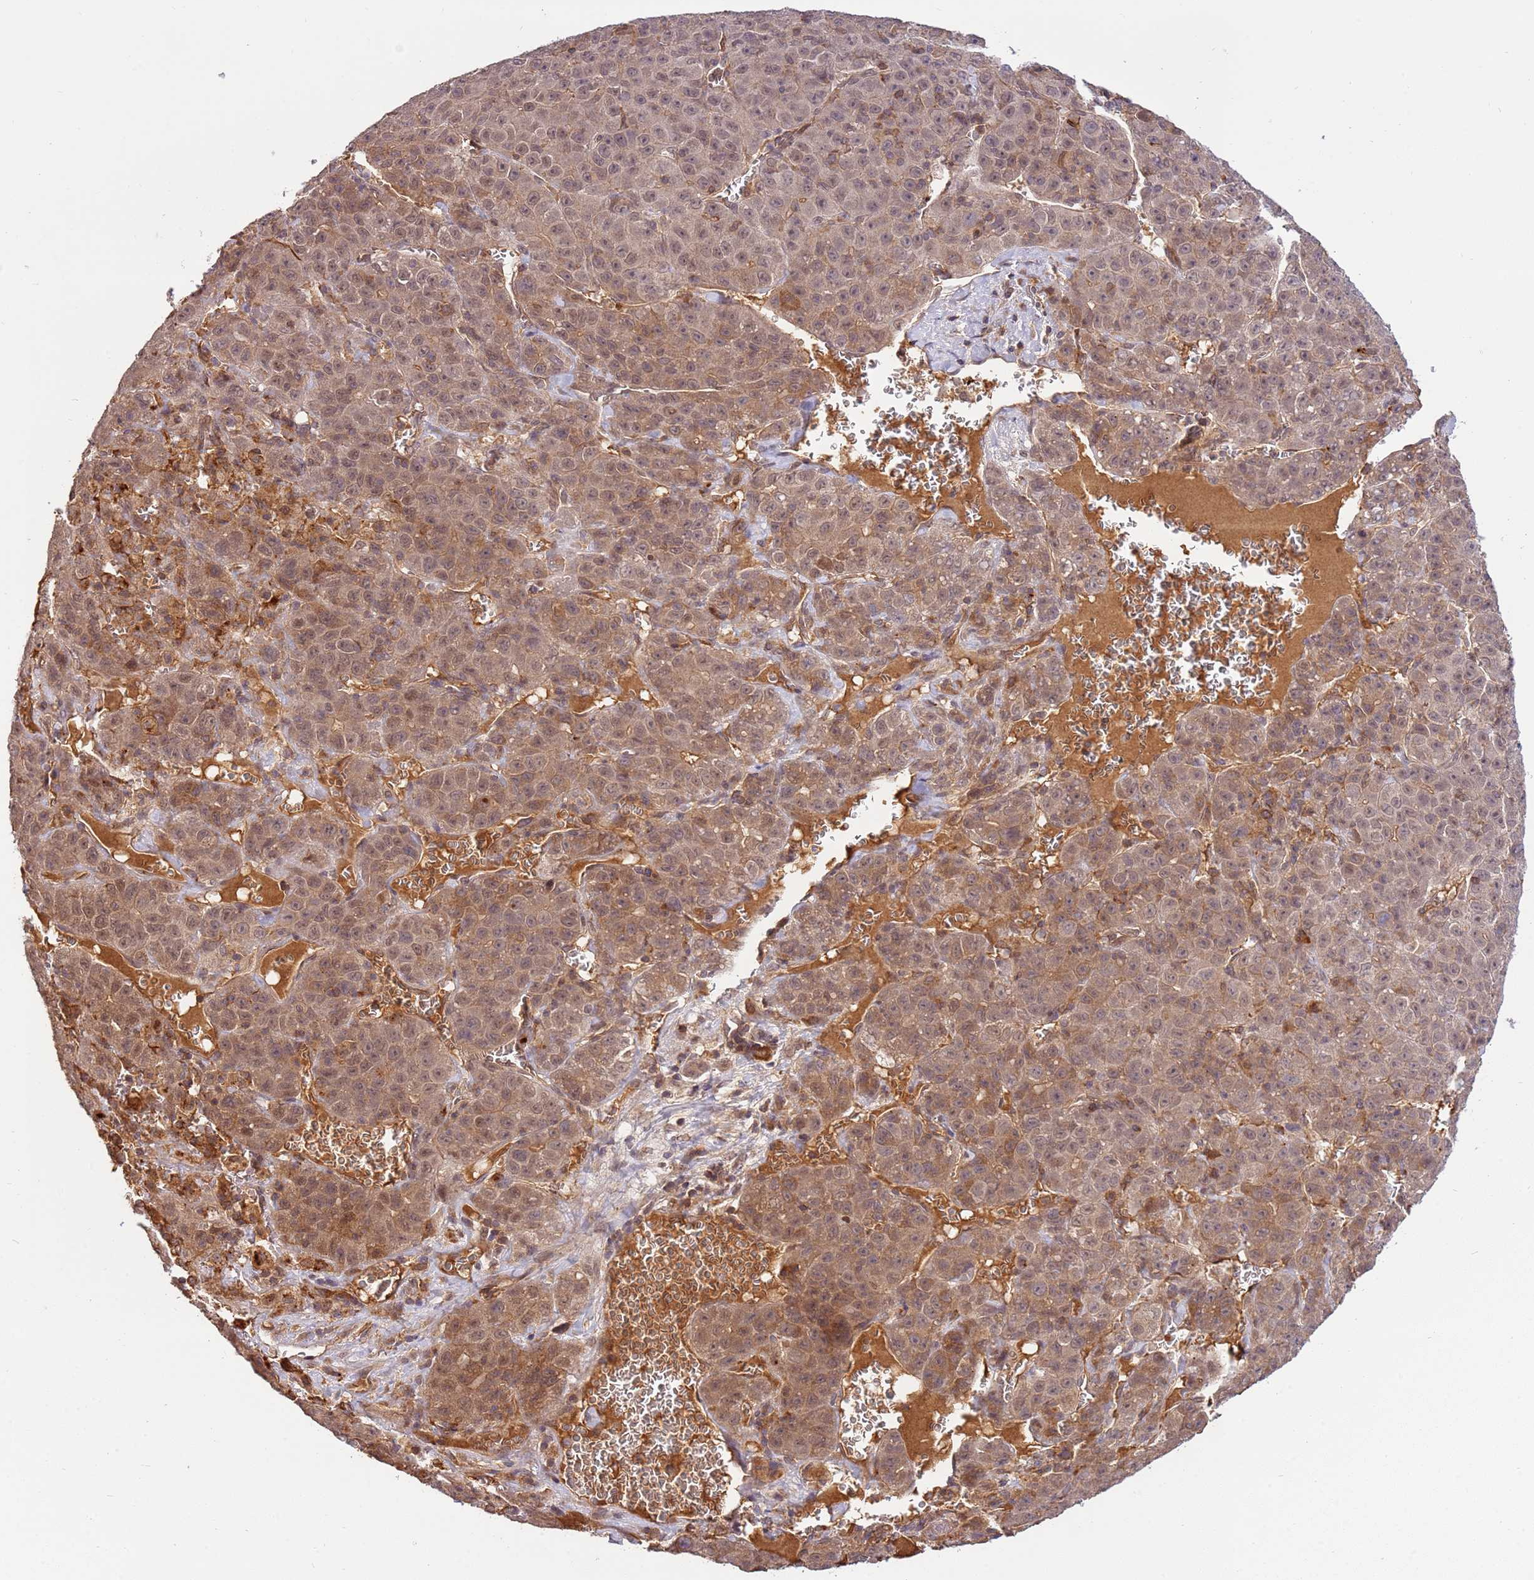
{"staining": {"intensity": "moderate", "quantity": "25%-75%", "location": "cytoplasmic/membranous,nuclear"}, "tissue": "liver cancer", "cell_type": "Tumor cells", "image_type": "cancer", "snomed": [{"axis": "morphology", "description": "Carcinoma, Hepatocellular, NOS"}, {"axis": "topography", "description": "Liver"}], "caption": "Immunohistochemistry (IHC) (DAB (3,3'-diaminobenzidine)) staining of human liver cancer displays moderate cytoplasmic/membranous and nuclear protein expression in approximately 25%-75% of tumor cells.", "gene": "ZNF624", "patient": {"sex": "female", "age": 53}}